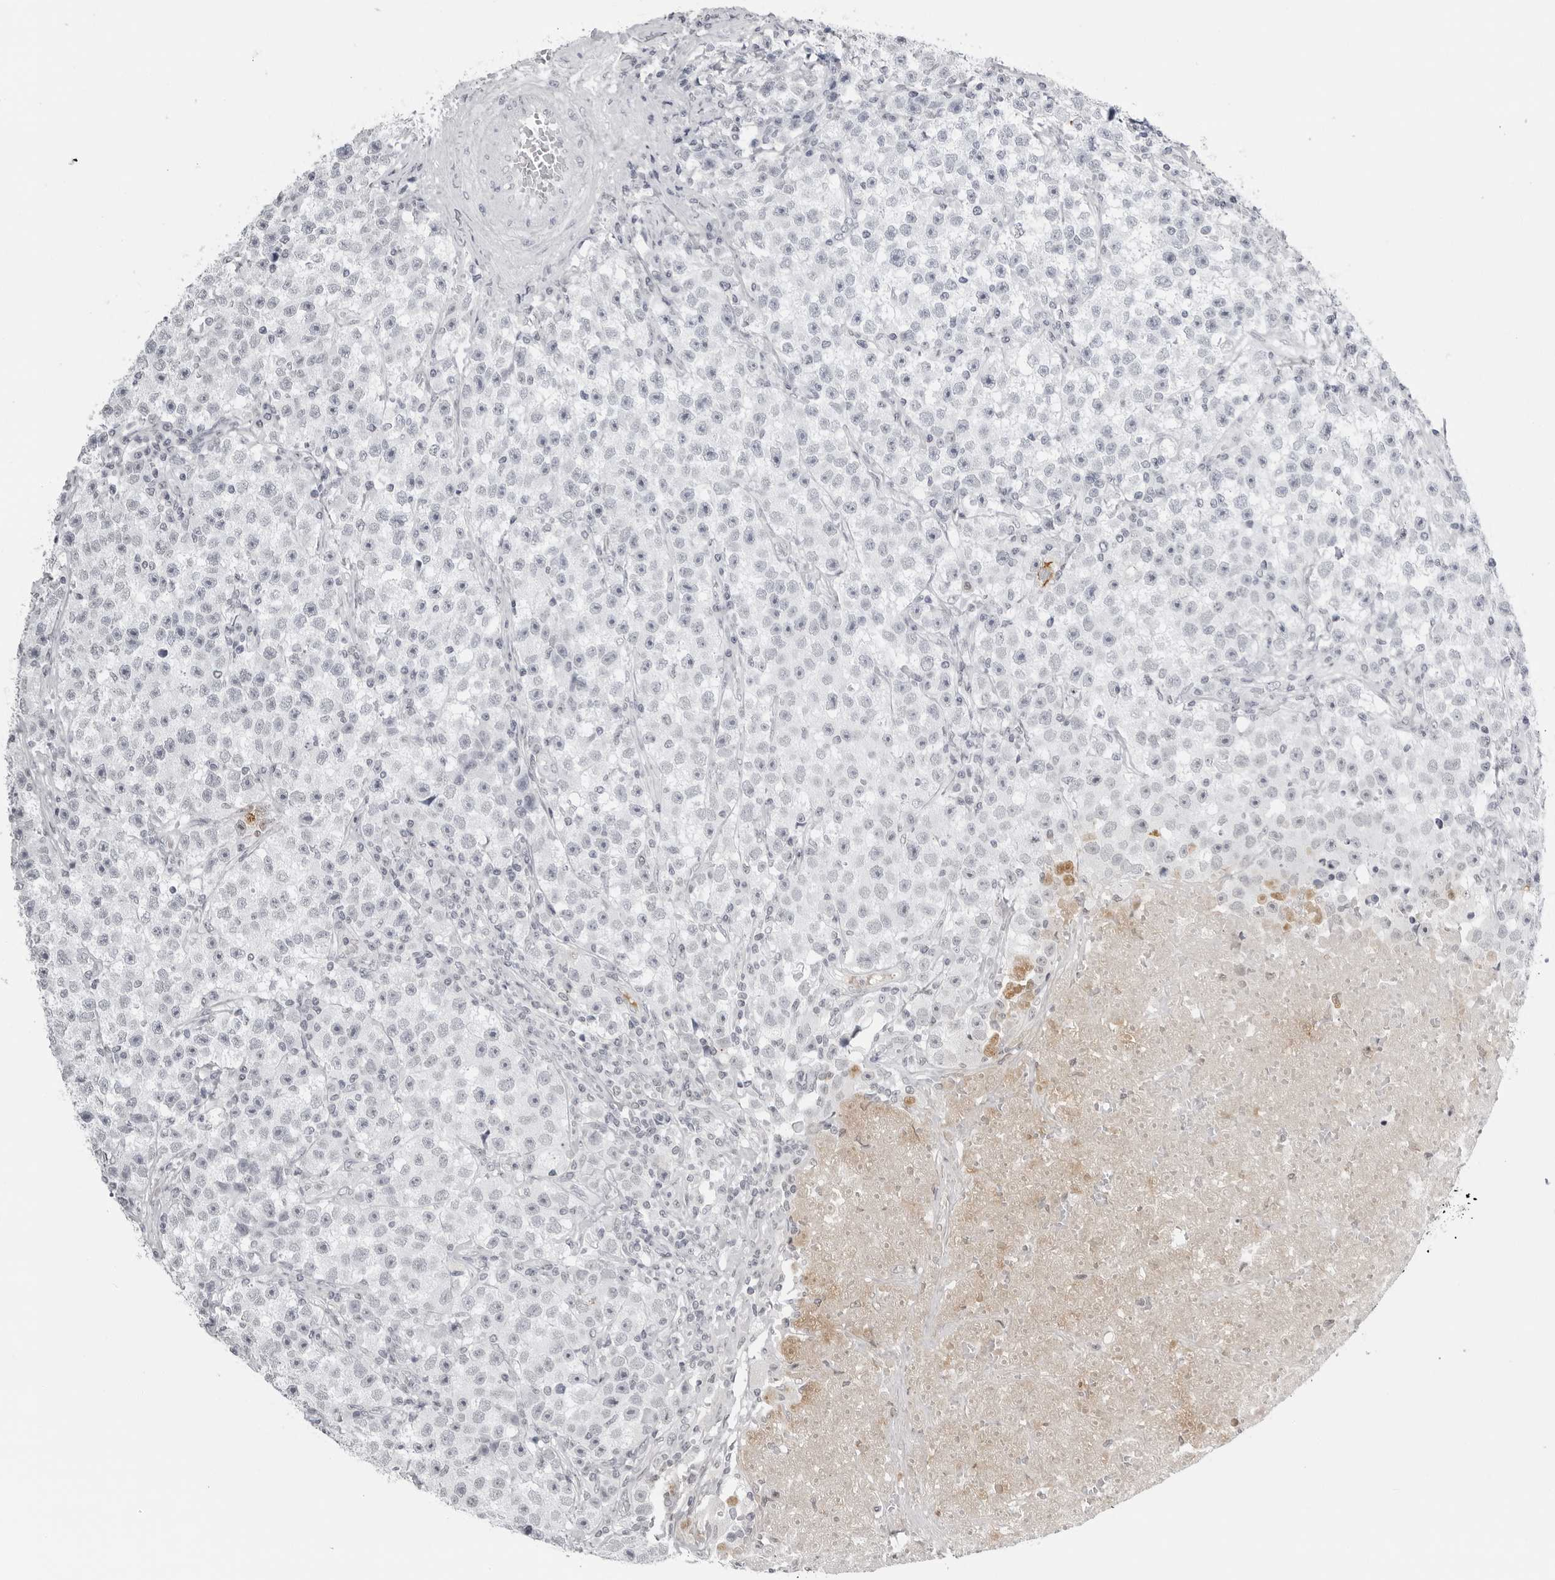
{"staining": {"intensity": "negative", "quantity": "none", "location": "none"}, "tissue": "testis cancer", "cell_type": "Tumor cells", "image_type": "cancer", "snomed": [{"axis": "morphology", "description": "Seminoma, NOS"}, {"axis": "topography", "description": "Testis"}], "caption": "Human seminoma (testis) stained for a protein using immunohistochemistry (IHC) displays no staining in tumor cells.", "gene": "SERPINF2", "patient": {"sex": "male", "age": 22}}